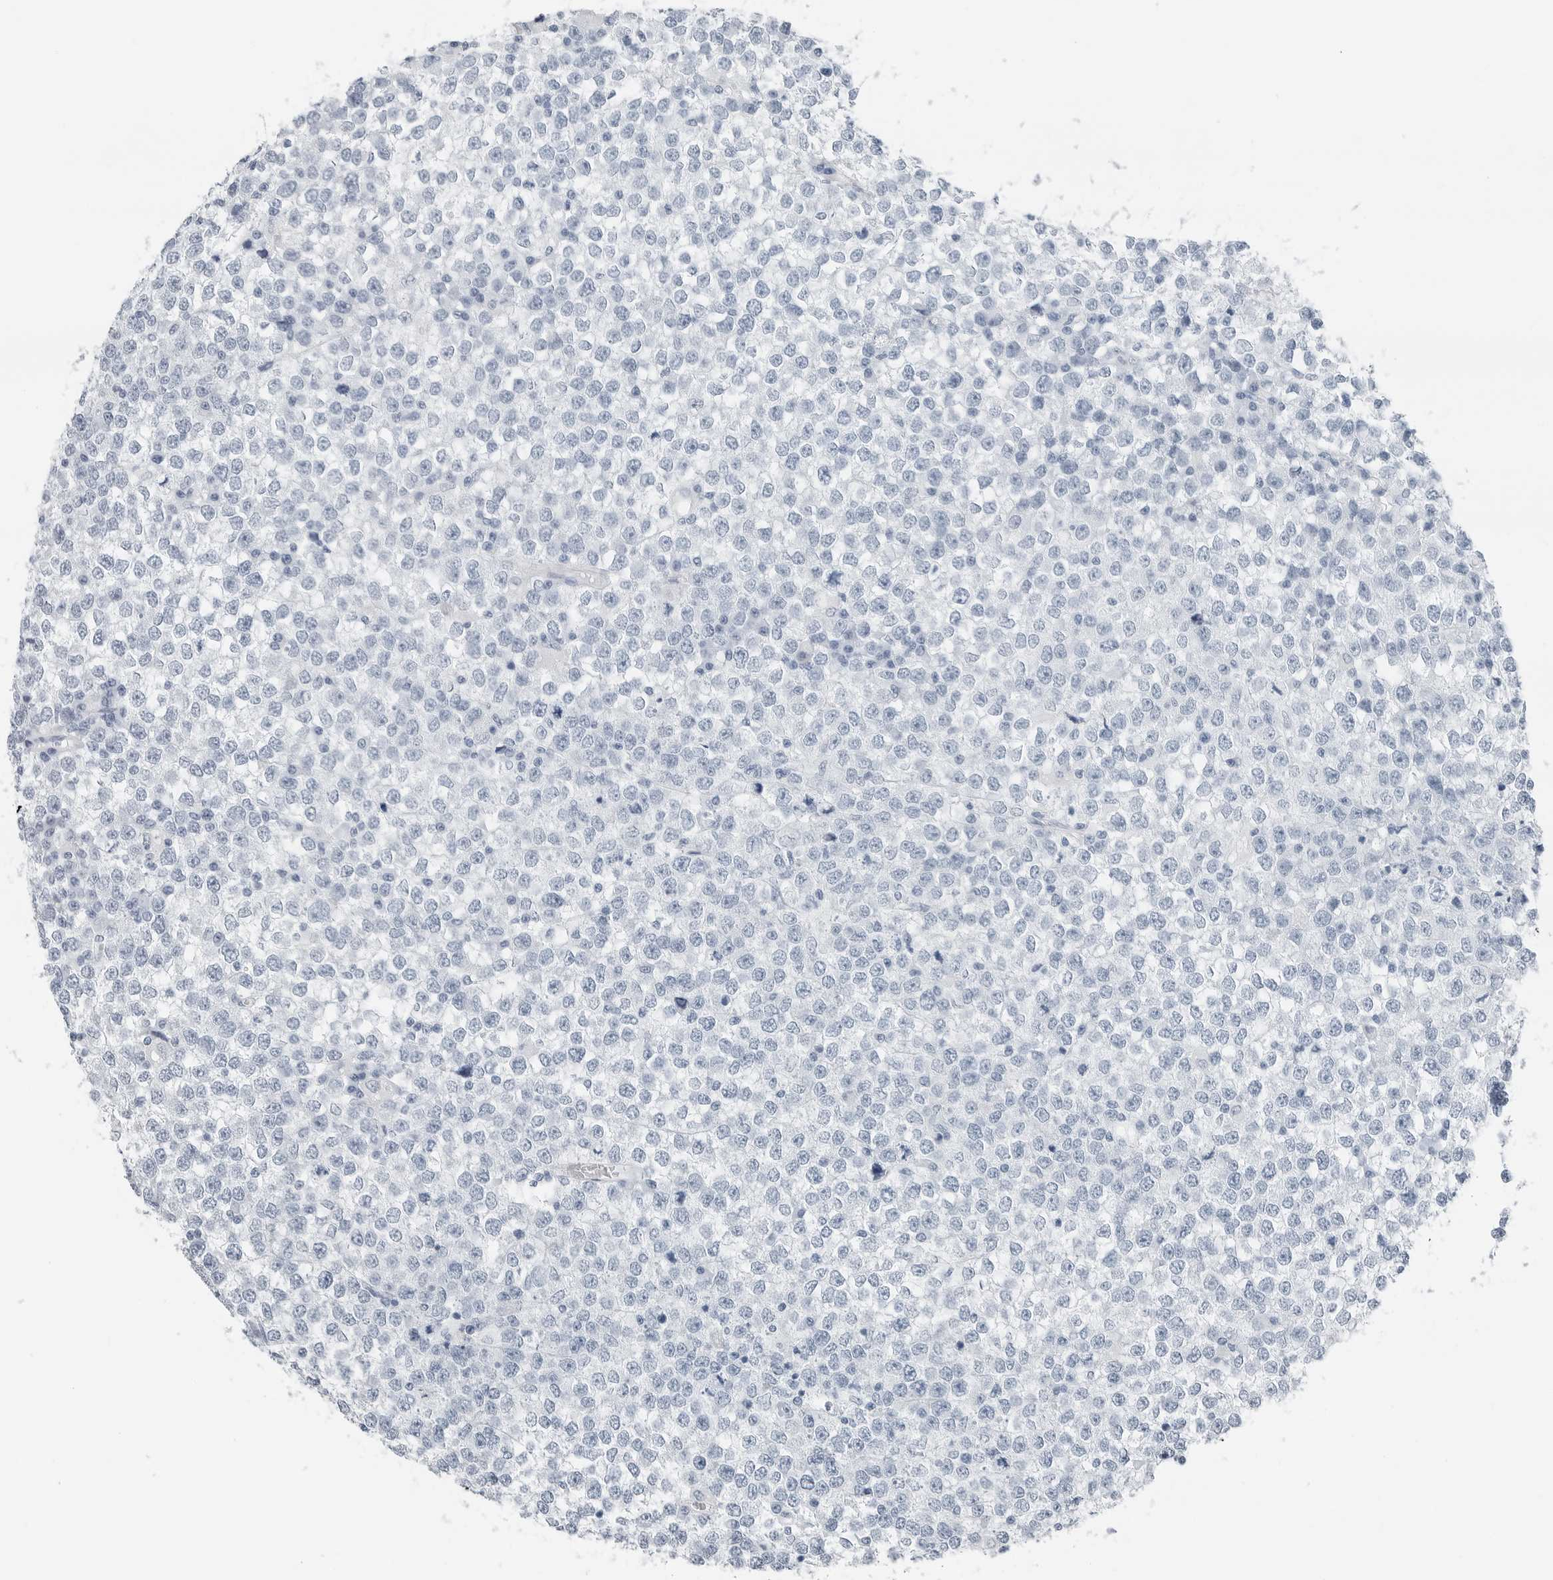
{"staining": {"intensity": "negative", "quantity": "none", "location": "none"}, "tissue": "testis cancer", "cell_type": "Tumor cells", "image_type": "cancer", "snomed": [{"axis": "morphology", "description": "Seminoma, NOS"}, {"axis": "topography", "description": "Testis"}], "caption": "This image is of seminoma (testis) stained with immunohistochemistry to label a protein in brown with the nuclei are counter-stained blue. There is no positivity in tumor cells.", "gene": "SLPI", "patient": {"sex": "male", "age": 65}}